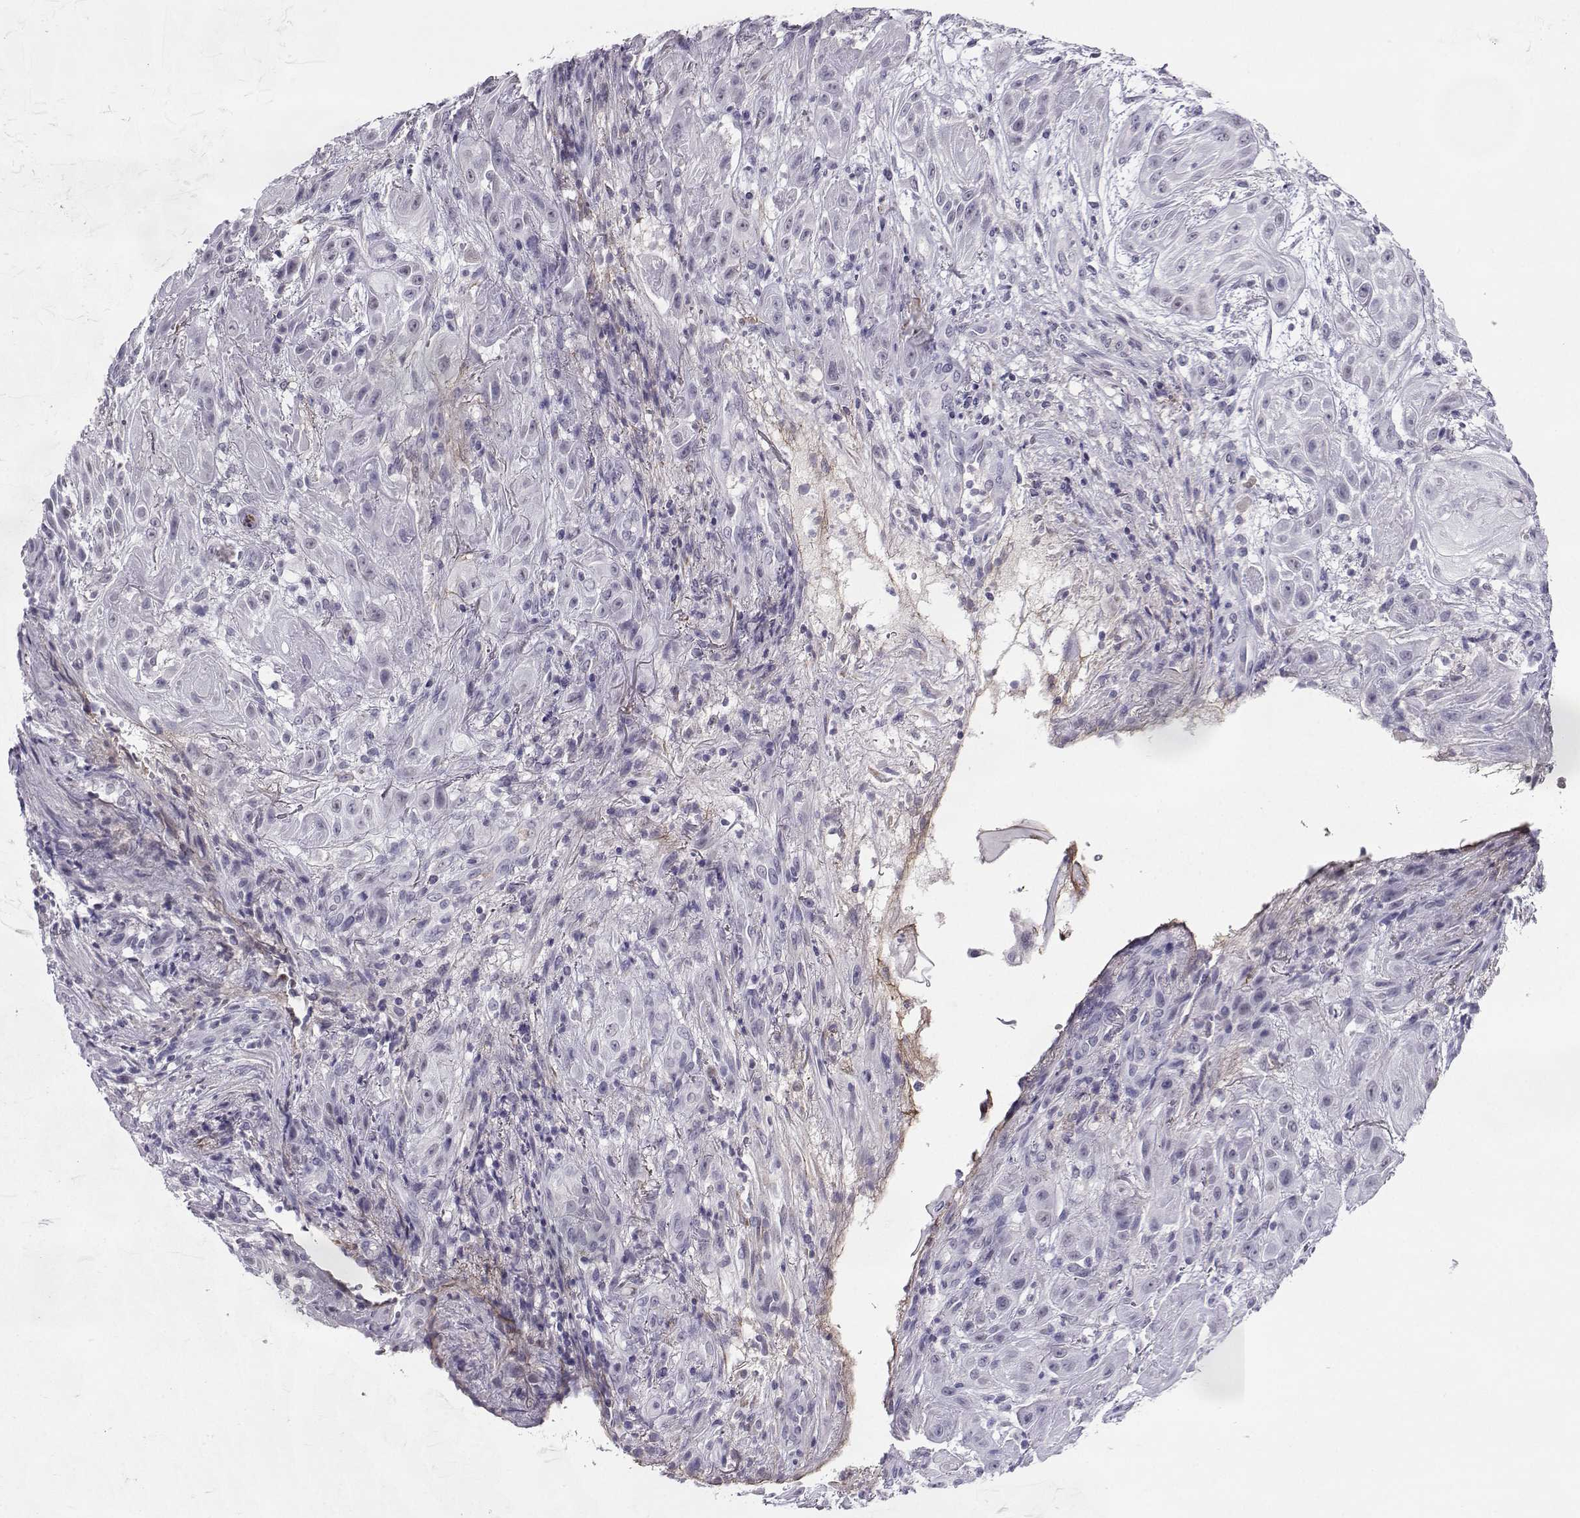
{"staining": {"intensity": "negative", "quantity": "none", "location": "none"}, "tissue": "skin cancer", "cell_type": "Tumor cells", "image_type": "cancer", "snomed": [{"axis": "morphology", "description": "Squamous cell carcinoma, NOS"}, {"axis": "topography", "description": "Skin"}], "caption": "The immunohistochemistry micrograph has no significant staining in tumor cells of squamous cell carcinoma (skin) tissue.", "gene": "LHX1", "patient": {"sex": "male", "age": 62}}